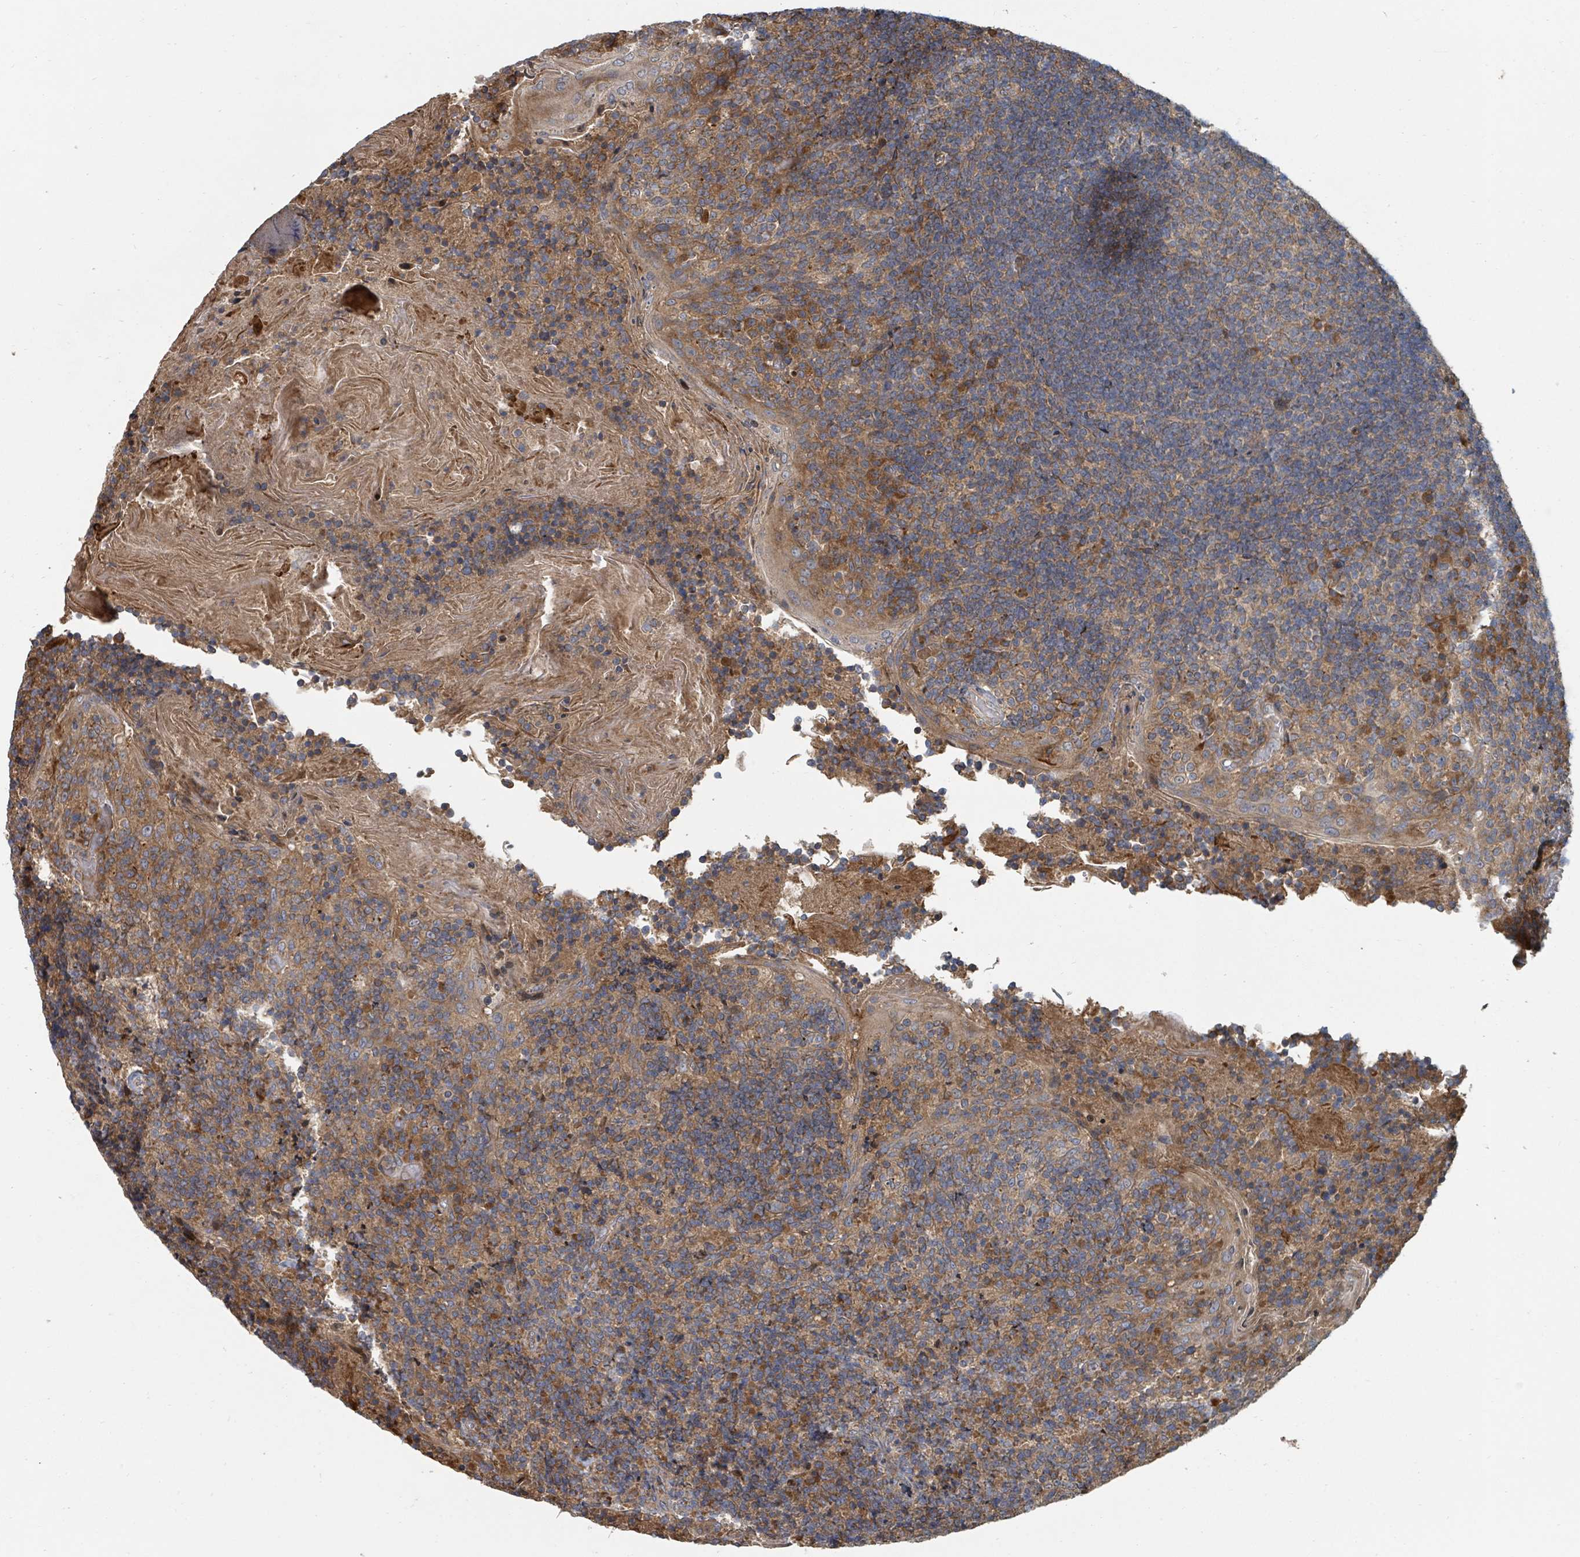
{"staining": {"intensity": "weak", "quantity": ">75%", "location": "cytoplasmic/membranous"}, "tissue": "tonsil", "cell_type": "Germinal center cells", "image_type": "normal", "snomed": [{"axis": "morphology", "description": "Normal tissue, NOS"}, {"axis": "topography", "description": "Tonsil"}], "caption": "Tonsil was stained to show a protein in brown. There is low levels of weak cytoplasmic/membranous positivity in about >75% of germinal center cells. (Brightfield microscopy of DAB IHC at high magnification).", "gene": "DPM1", "patient": {"sex": "female", "age": 10}}